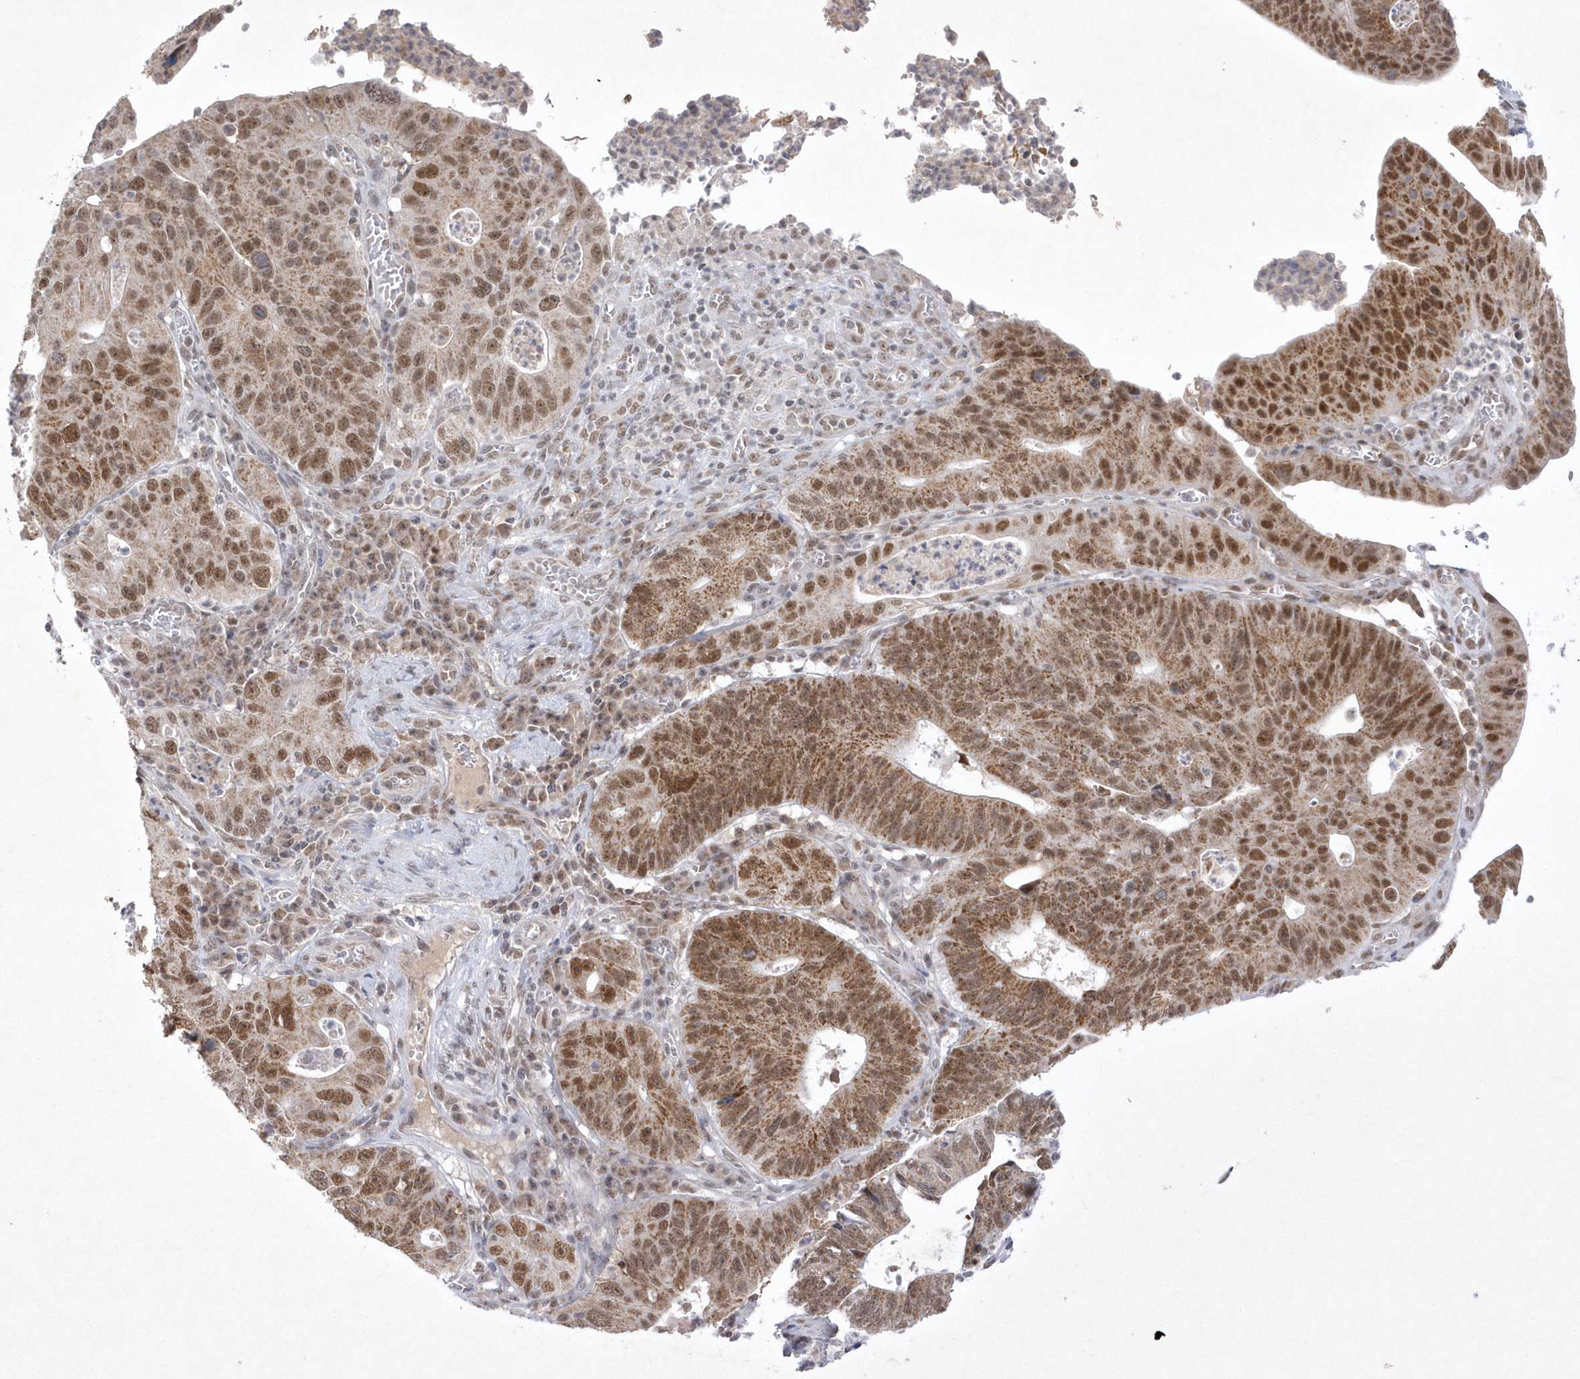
{"staining": {"intensity": "moderate", "quantity": ">75%", "location": "cytoplasmic/membranous,nuclear"}, "tissue": "stomach cancer", "cell_type": "Tumor cells", "image_type": "cancer", "snomed": [{"axis": "morphology", "description": "Adenocarcinoma, NOS"}, {"axis": "topography", "description": "Stomach"}], "caption": "Moderate cytoplasmic/membranous and nuclear staining is identified in about >75% of tumor cells in stomach cancer (adenocarcinoma).", "gene": "CPSF3", "patient": {"sex": "male", "age": 59}}